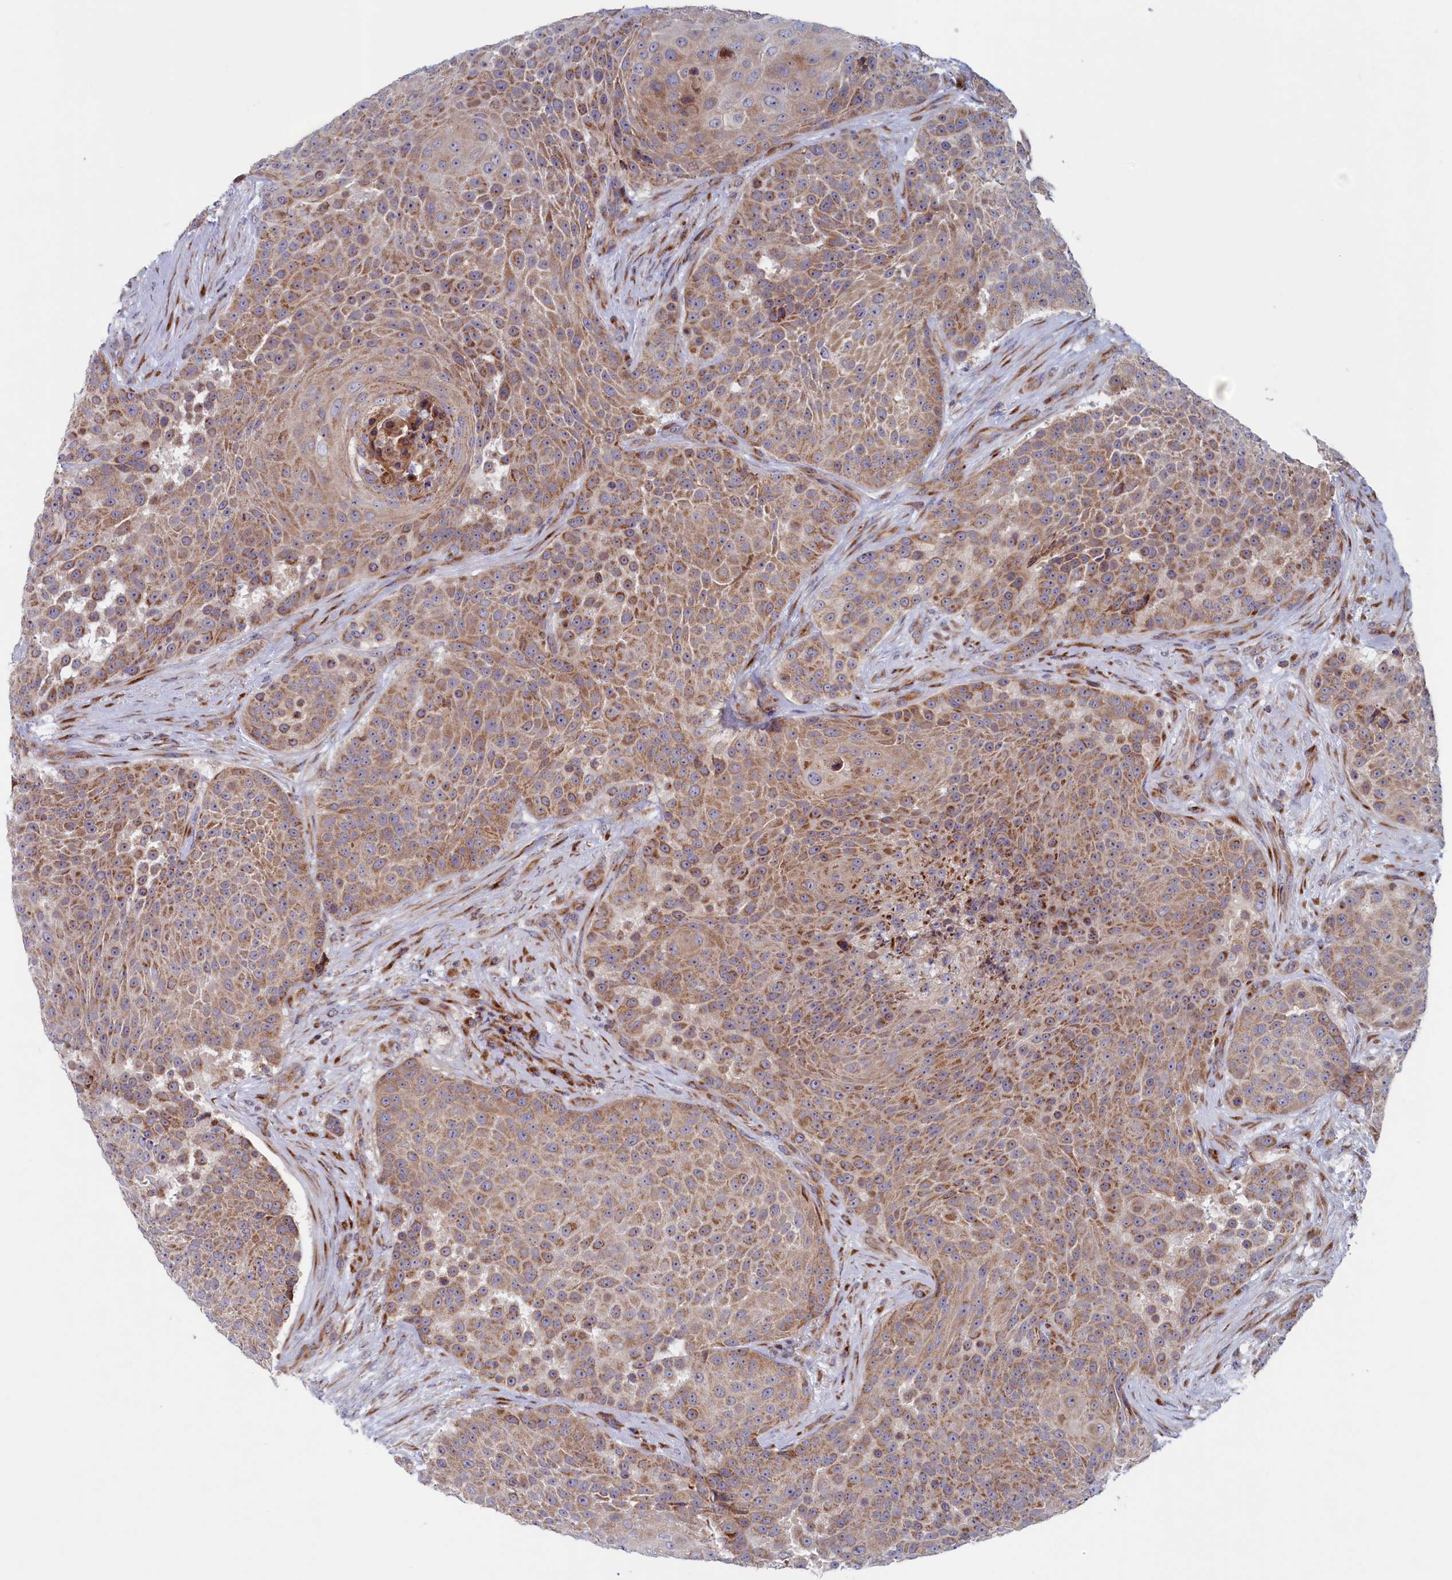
{"staining": {"intensity": "moderate", "quantity": ">75%", "location": "cytoplasmic/membranous"}, "tissue": "urothelial cancer", "cell_type": "Tumor cells", "image_type": "cancer", "snomed": [{"axis": "morphology", "description": "Urothelial carcinoma, High grade"}, {"axis": "topography", "description": "Urinary bladder"}], "caption": "Approximately >75% of tumor cells in human urothelial cancer reveal moderate cytoplasmic/membranous protein expression as visualized by brown immunohistochemical staining.", "gene": "MTFMT", "patient": {"sex": "female", "age": 63}}